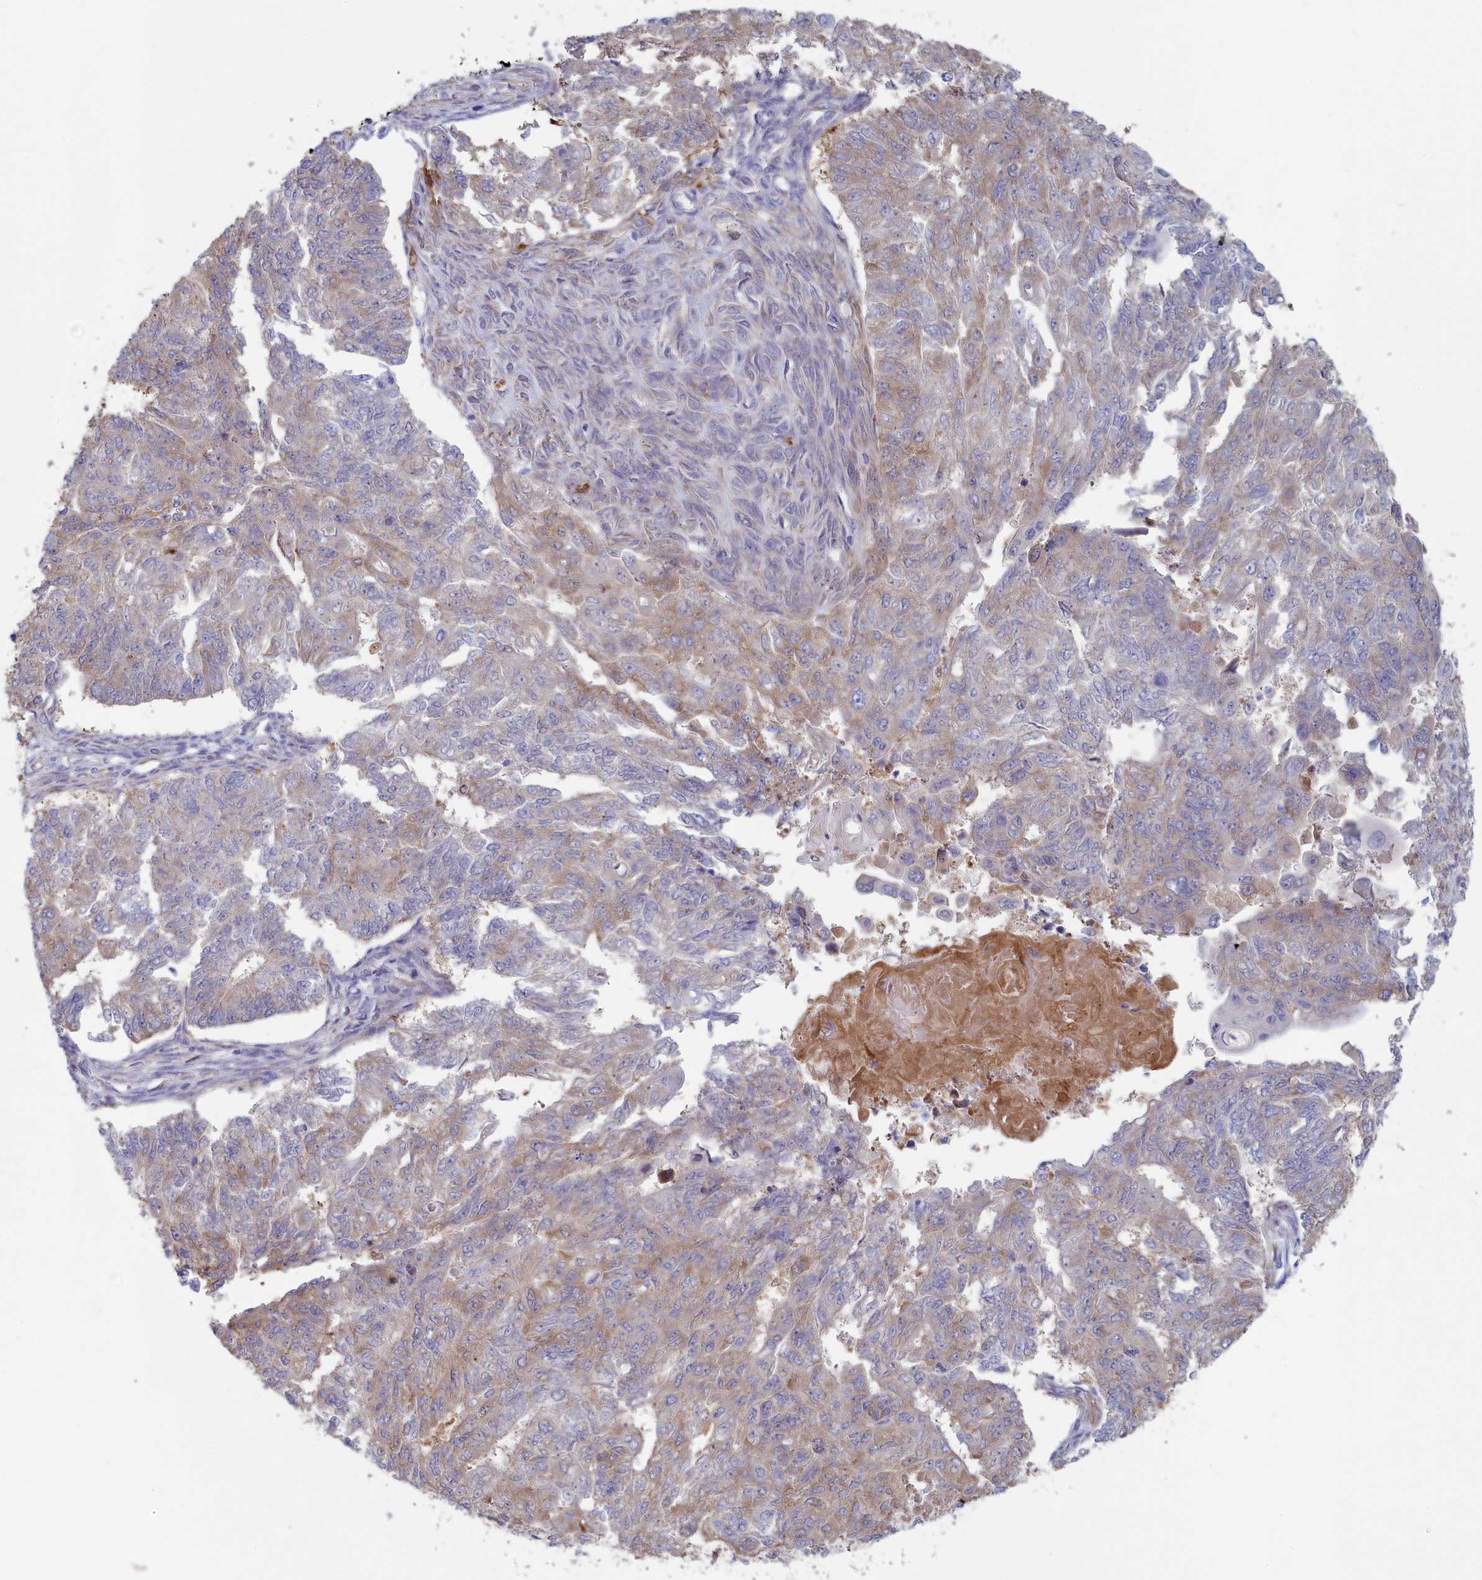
{"staining": {"intensity": "weak", "quantity": "25%-75%", "location": "cytoplasmic/membranous"}, "tissue": "endometrial cancer", "cell_type": "Tumor cells", "image_type": "cancer", "snomed": [{"axis": "morphology", "description": "Adenocarcinoma, NOS"}, {"axis": "topography", "description": "Endometrium"}], "caption": "Approximately 25%-75% of tumor cells in endometrial cancer reveal weak cytoplasmic/membranous protein staining as visualized by brown immunohistochemical staining.", "gene": "SYNDIG1L", "patient": {"sex": "female", "age": 32}}